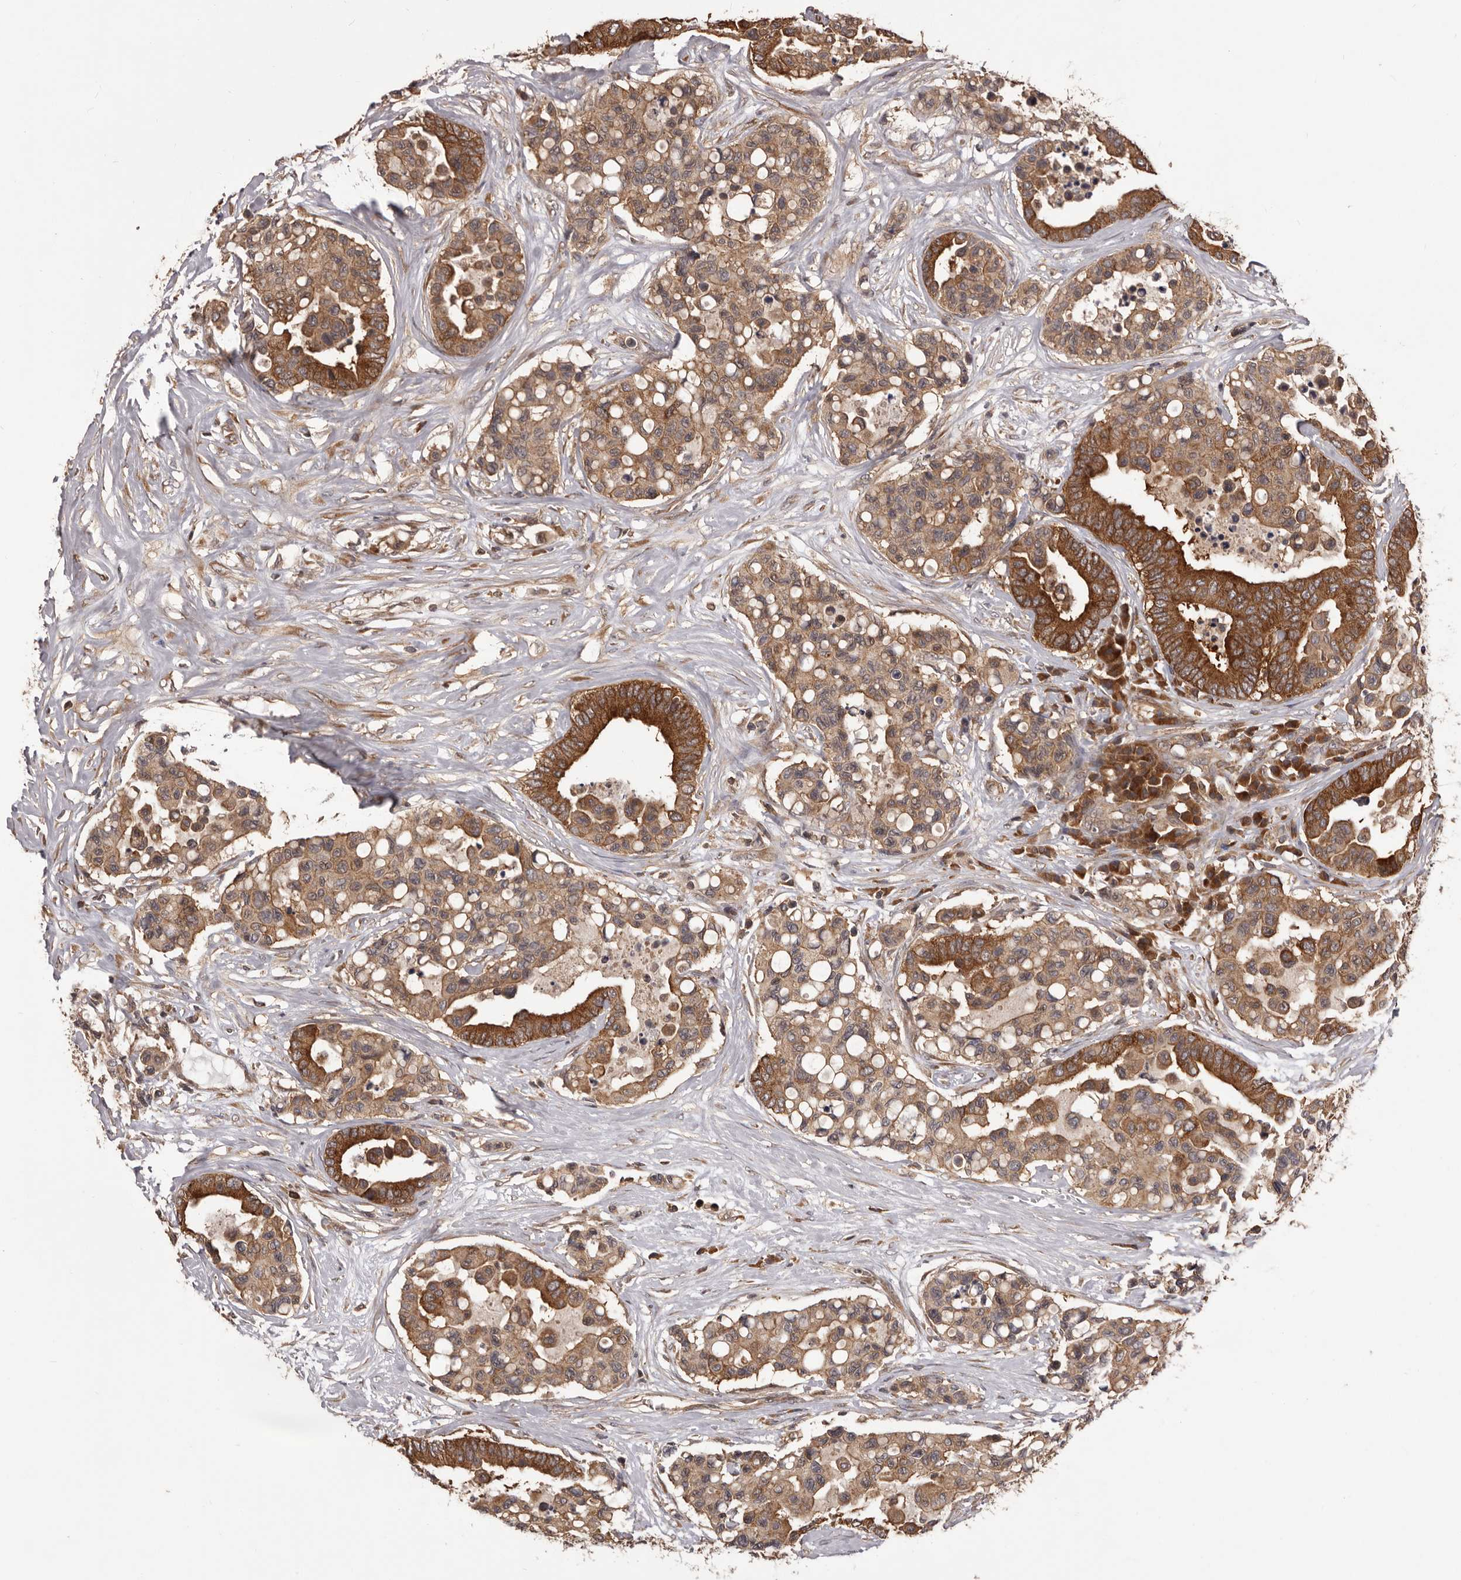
{"staining": {"intensity": "strong", "quantity": ">75%", "location": "cytoplasmic/membranous"}, "tissue": "colorectal cancer", "cell_type": "Tumor cells", "image_type": "cancer", "snomed": [{"axis": "morphology", "description": "Adenocarcinoma, NOS"}, {"axis": "topography", "description": "Colon"}], "caption": "High-power microscopy captured an IHC micrograph of colorectal cancer, revealing strong cytoplasmic/membranous positivity in approximately >75% of tumor cells. The staining was performed using DAB (3,3'-diaminobenzidine) to visualize the protein expression in brown, while the nuclei were stained in blue with hematoxylin (Magnification: 20x).", "gene": "HBS1L", "patient": {"sex": "male", "age": 82}}